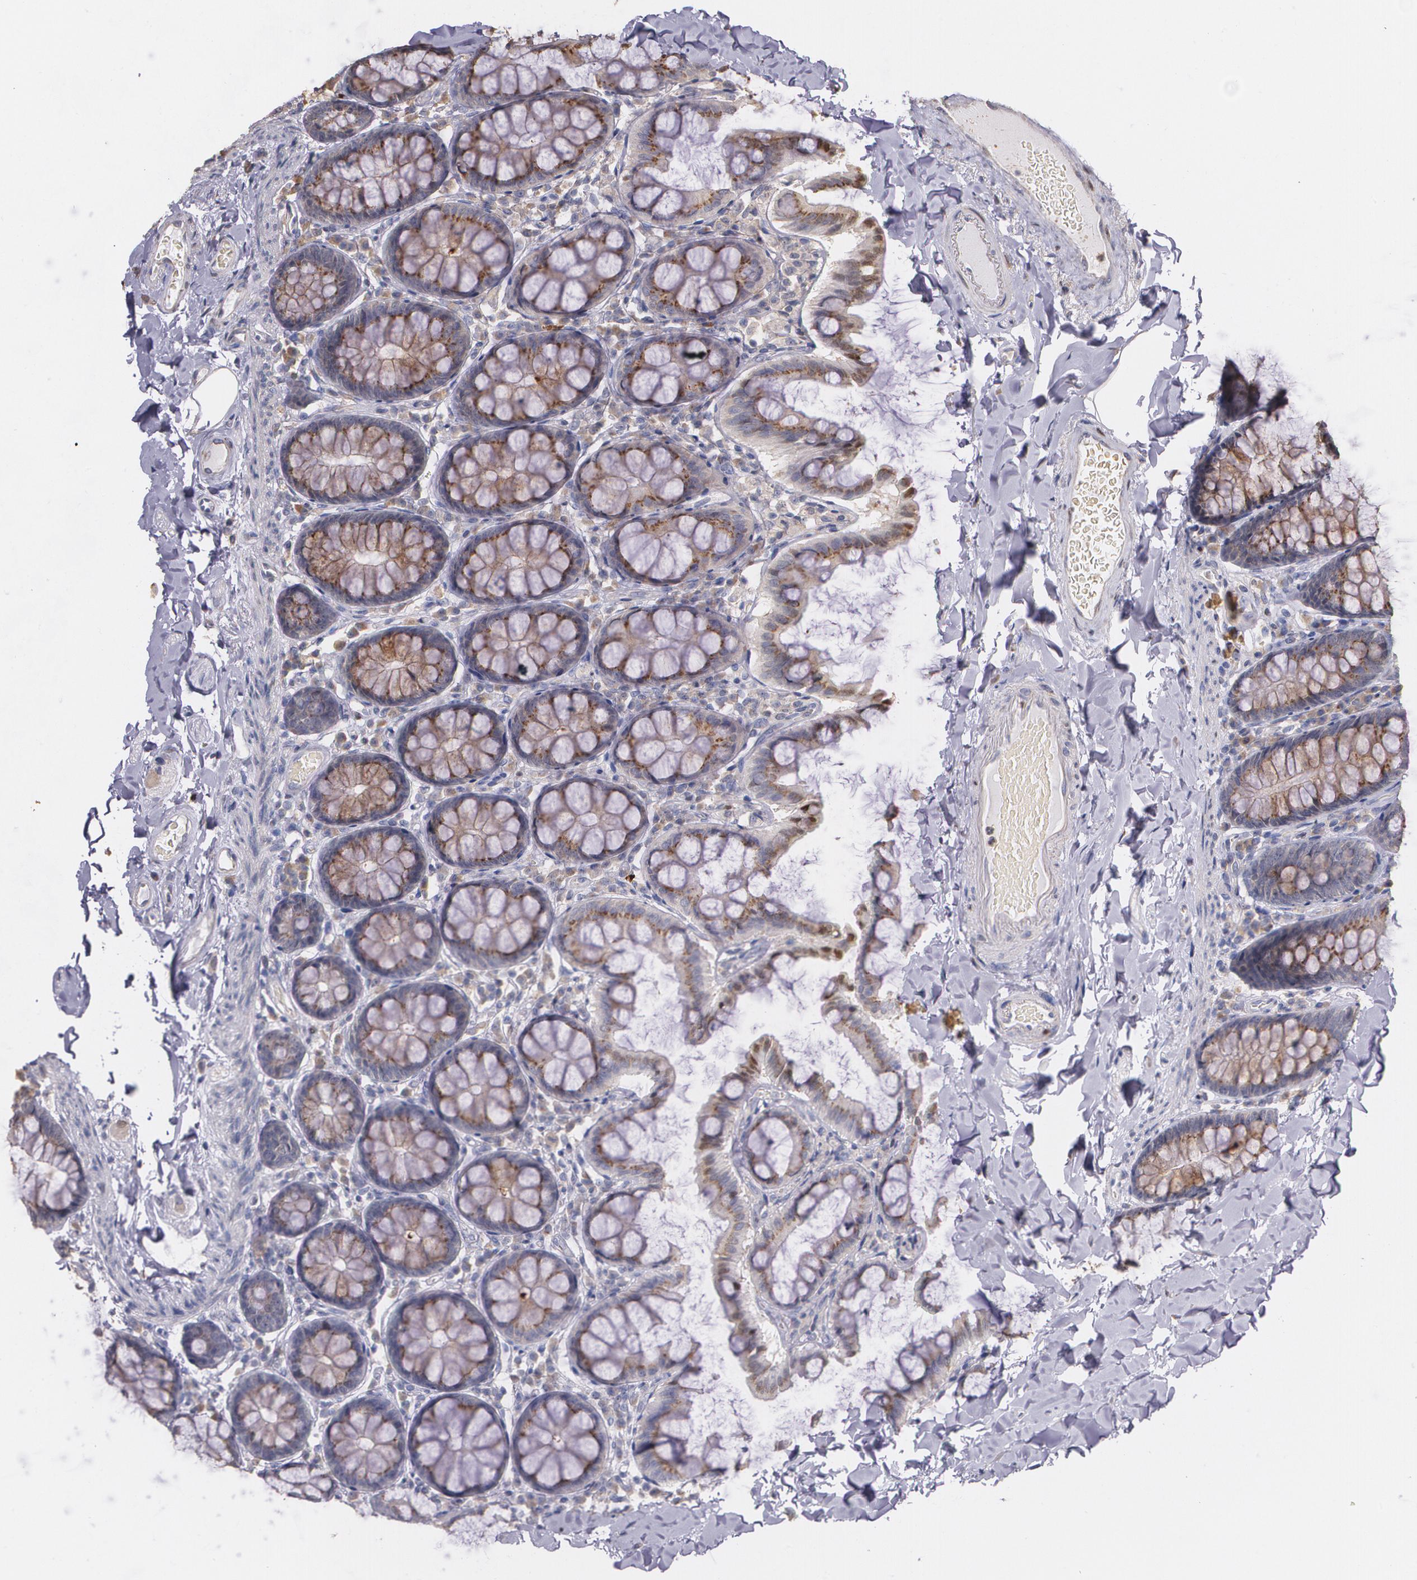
{"staining": {"intensity": "negative", "quantity": "none", "location": "none"}, "tissue": "colon", "cell_type": "Endothelial cells", "image_type": "normal", "snomed": [{"axis": "morphology", "description": "Normal tissue, NOS"}, {"axis": "topography", "description": "Colon"}], "caption": "Immunohistochemistry of unremarkable colon reveals no staining in endothelial cells.", "gene": "ATF3", "patient": {"sex": "female", "age": 61}}